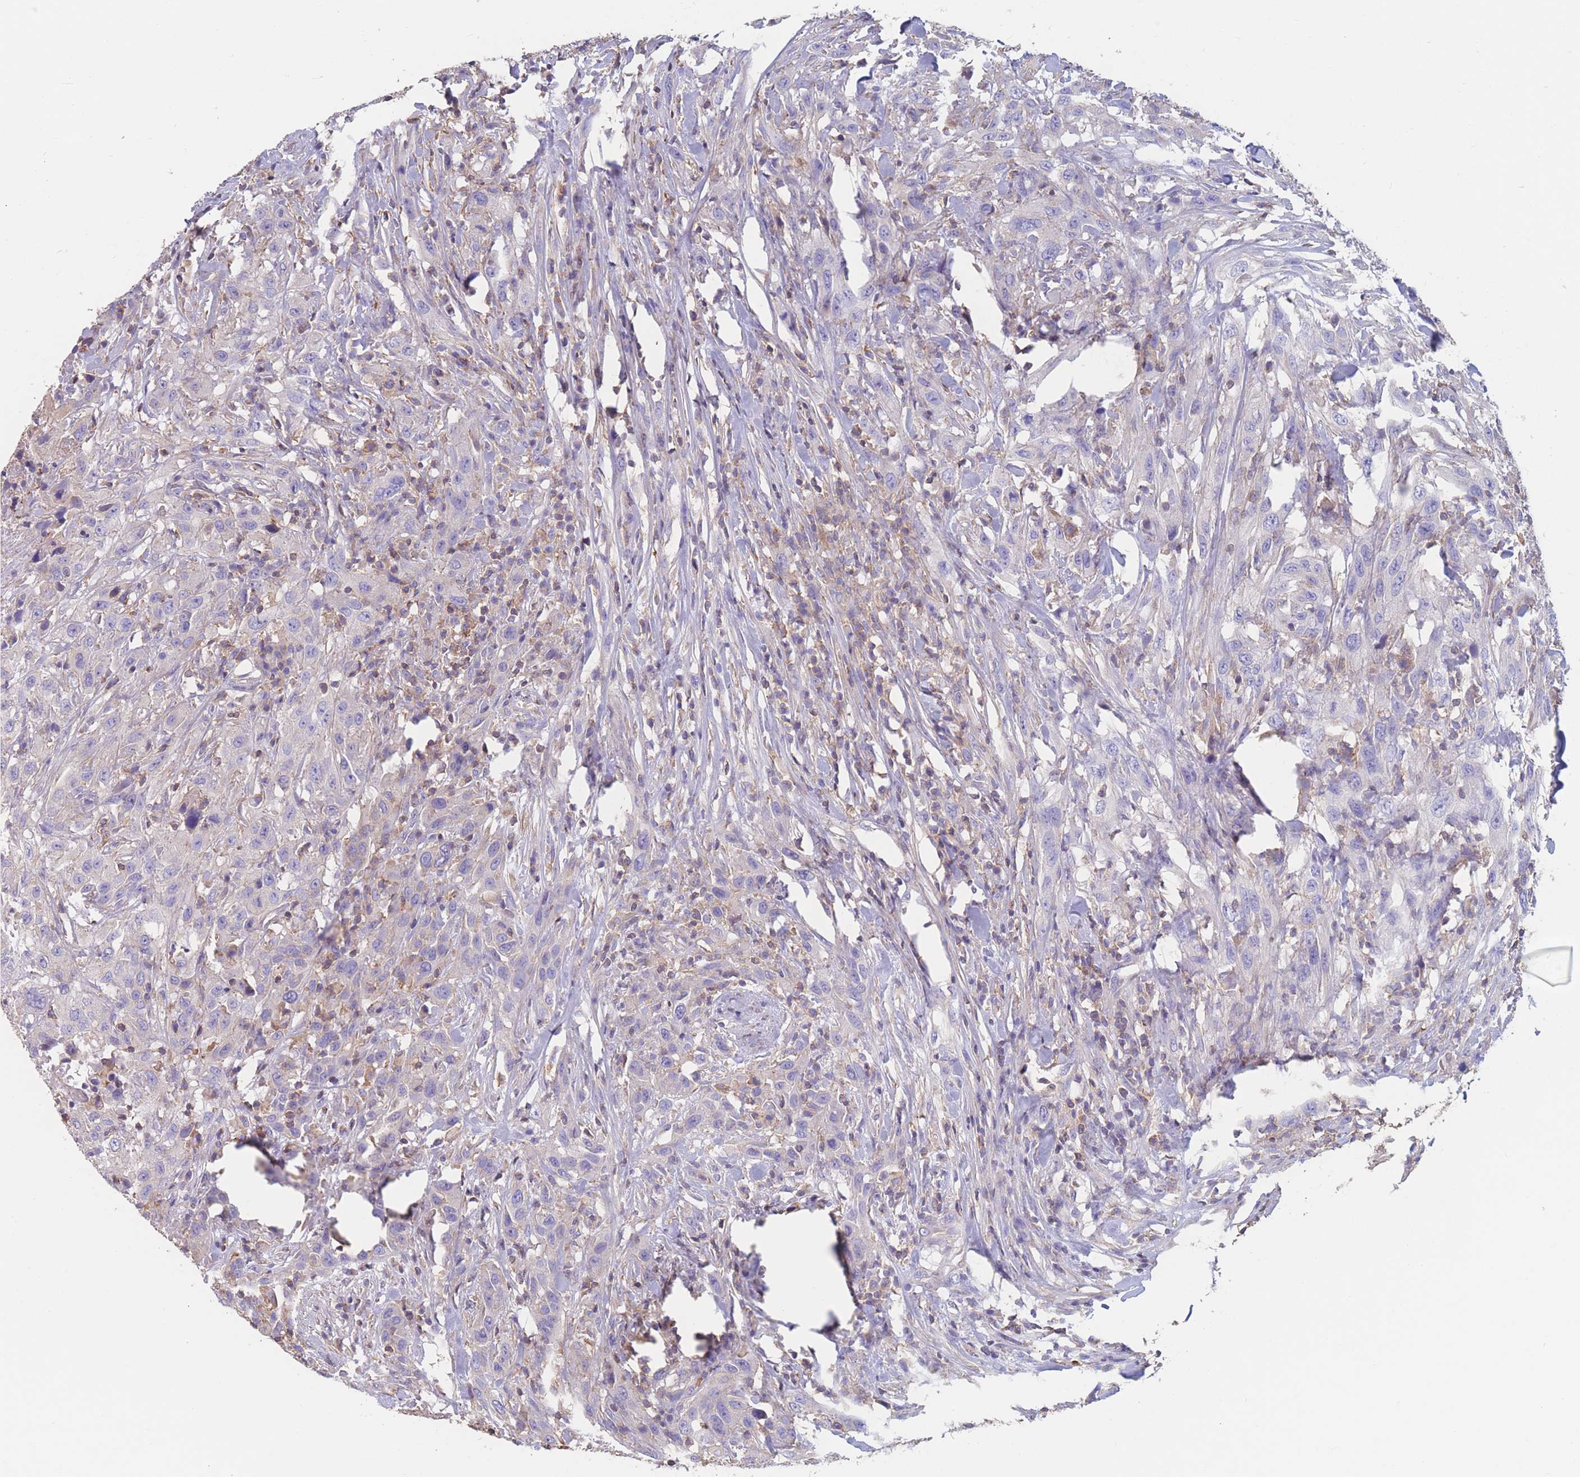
{"staining": {"intensity": "negative", "quantity": "none", "location": "none"}, "tissue": "urothelial cancer", "cell_type": "Tumor cells", "image_type": "cancer", "snomed": [{"axis": "morphology", "description": "Urothelial carcinoma, High grade"}, {"axis": "topography", "description": "Urinary bladder"}], "caption": "Tumor cells are negative for brown protein staining in urothelial cancer.", "gene": "ADH1A", "patient": {"sex": "male", "age": 61}}